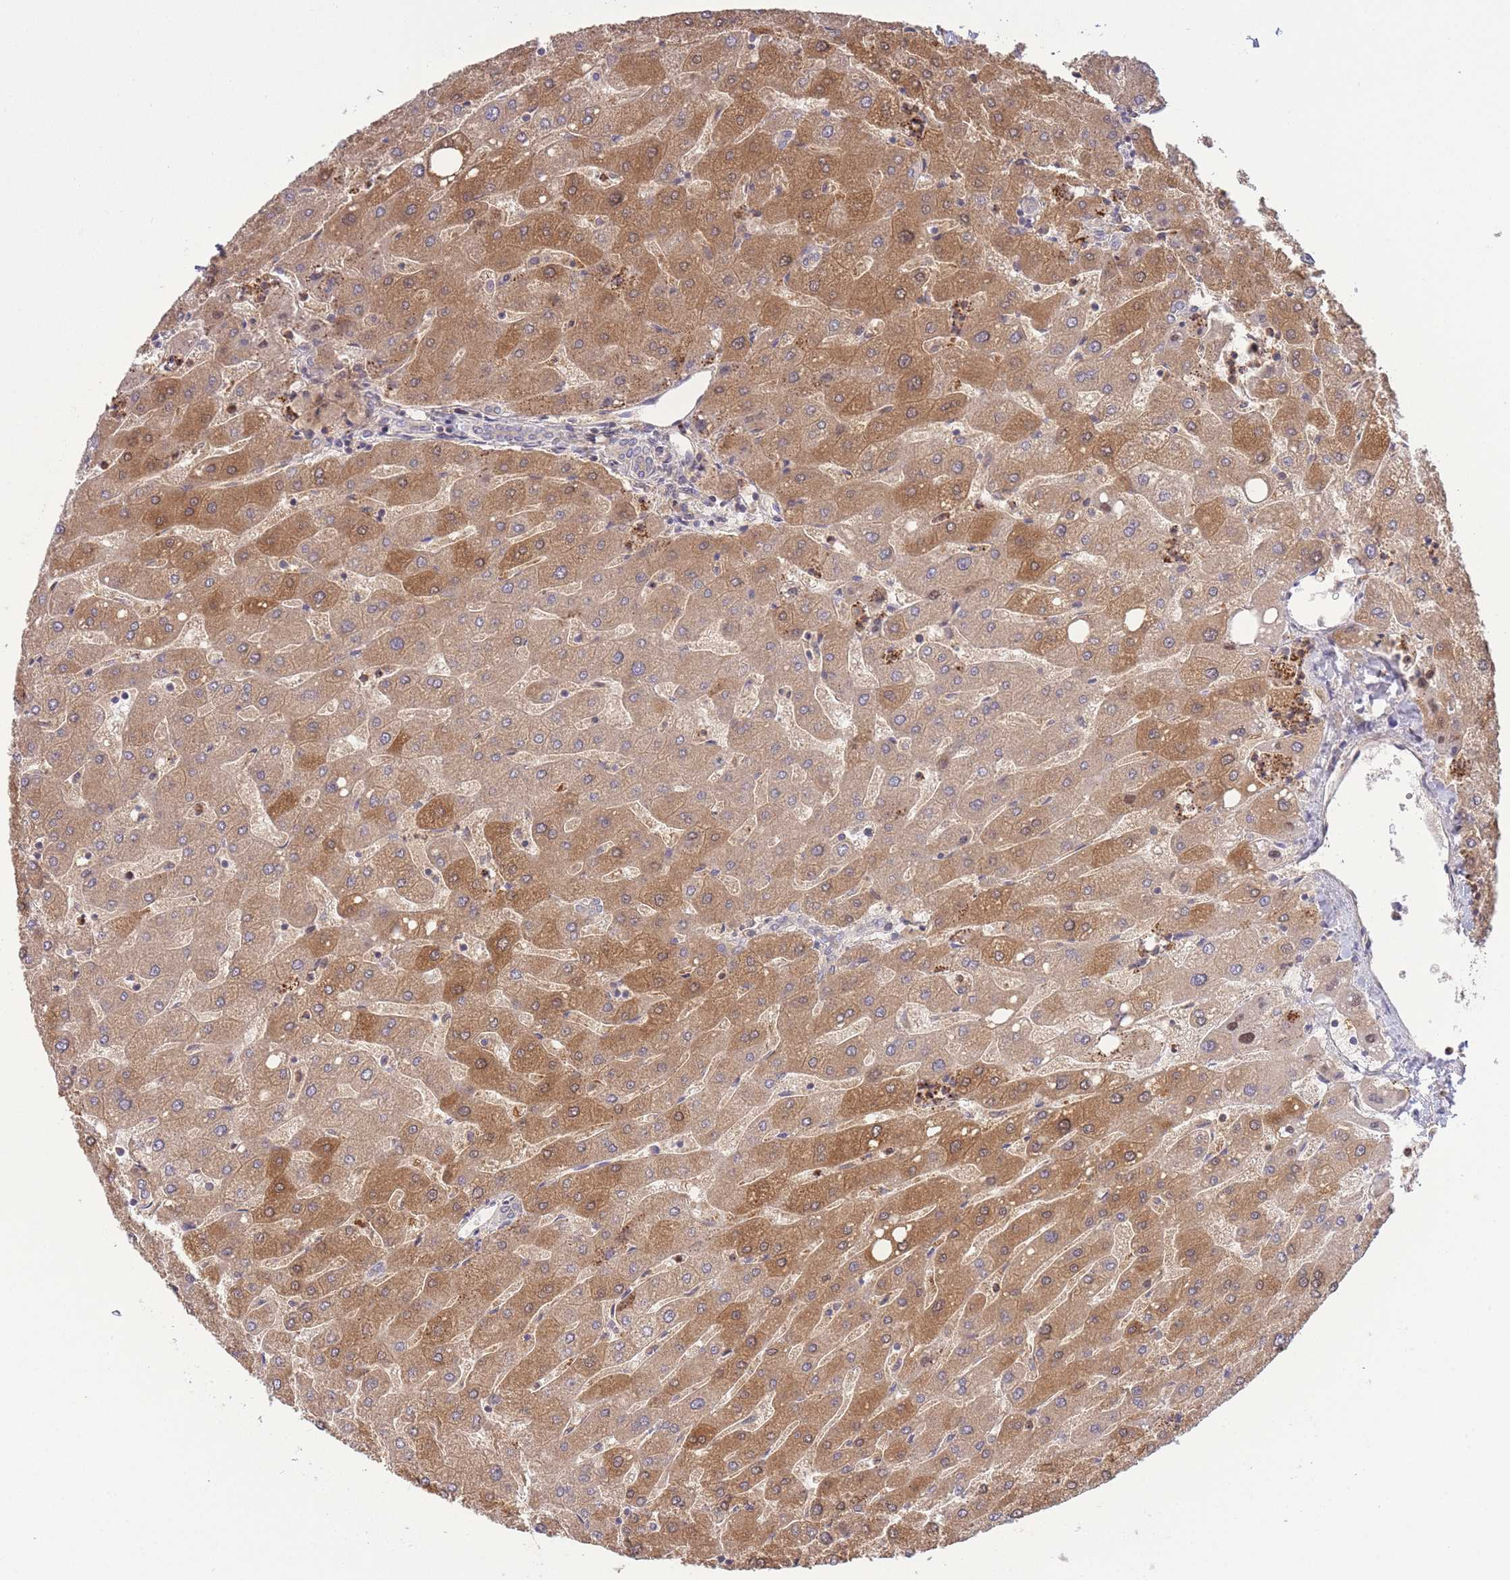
{"staining": {"intensity": "negative", "quantity": "none", "location": "none"}, "tissue": "liver", "cell_type": "Cholangiocytes", "image_type": "normal", "snomed": [{"axis": "morphology", "description": "Normal tissue, NOS"}, {"axis": "topography", "description": "Liver"}], "caption": "The IHC photomicrograph has no significant expression in cholangiocytes of liver. (Brightfield microscopy of DAB (3,3'-diaminobenzidine) IHC at high magnification).", "gene": "ZNF304", "patient": {"sex": "male", "age": 67}}